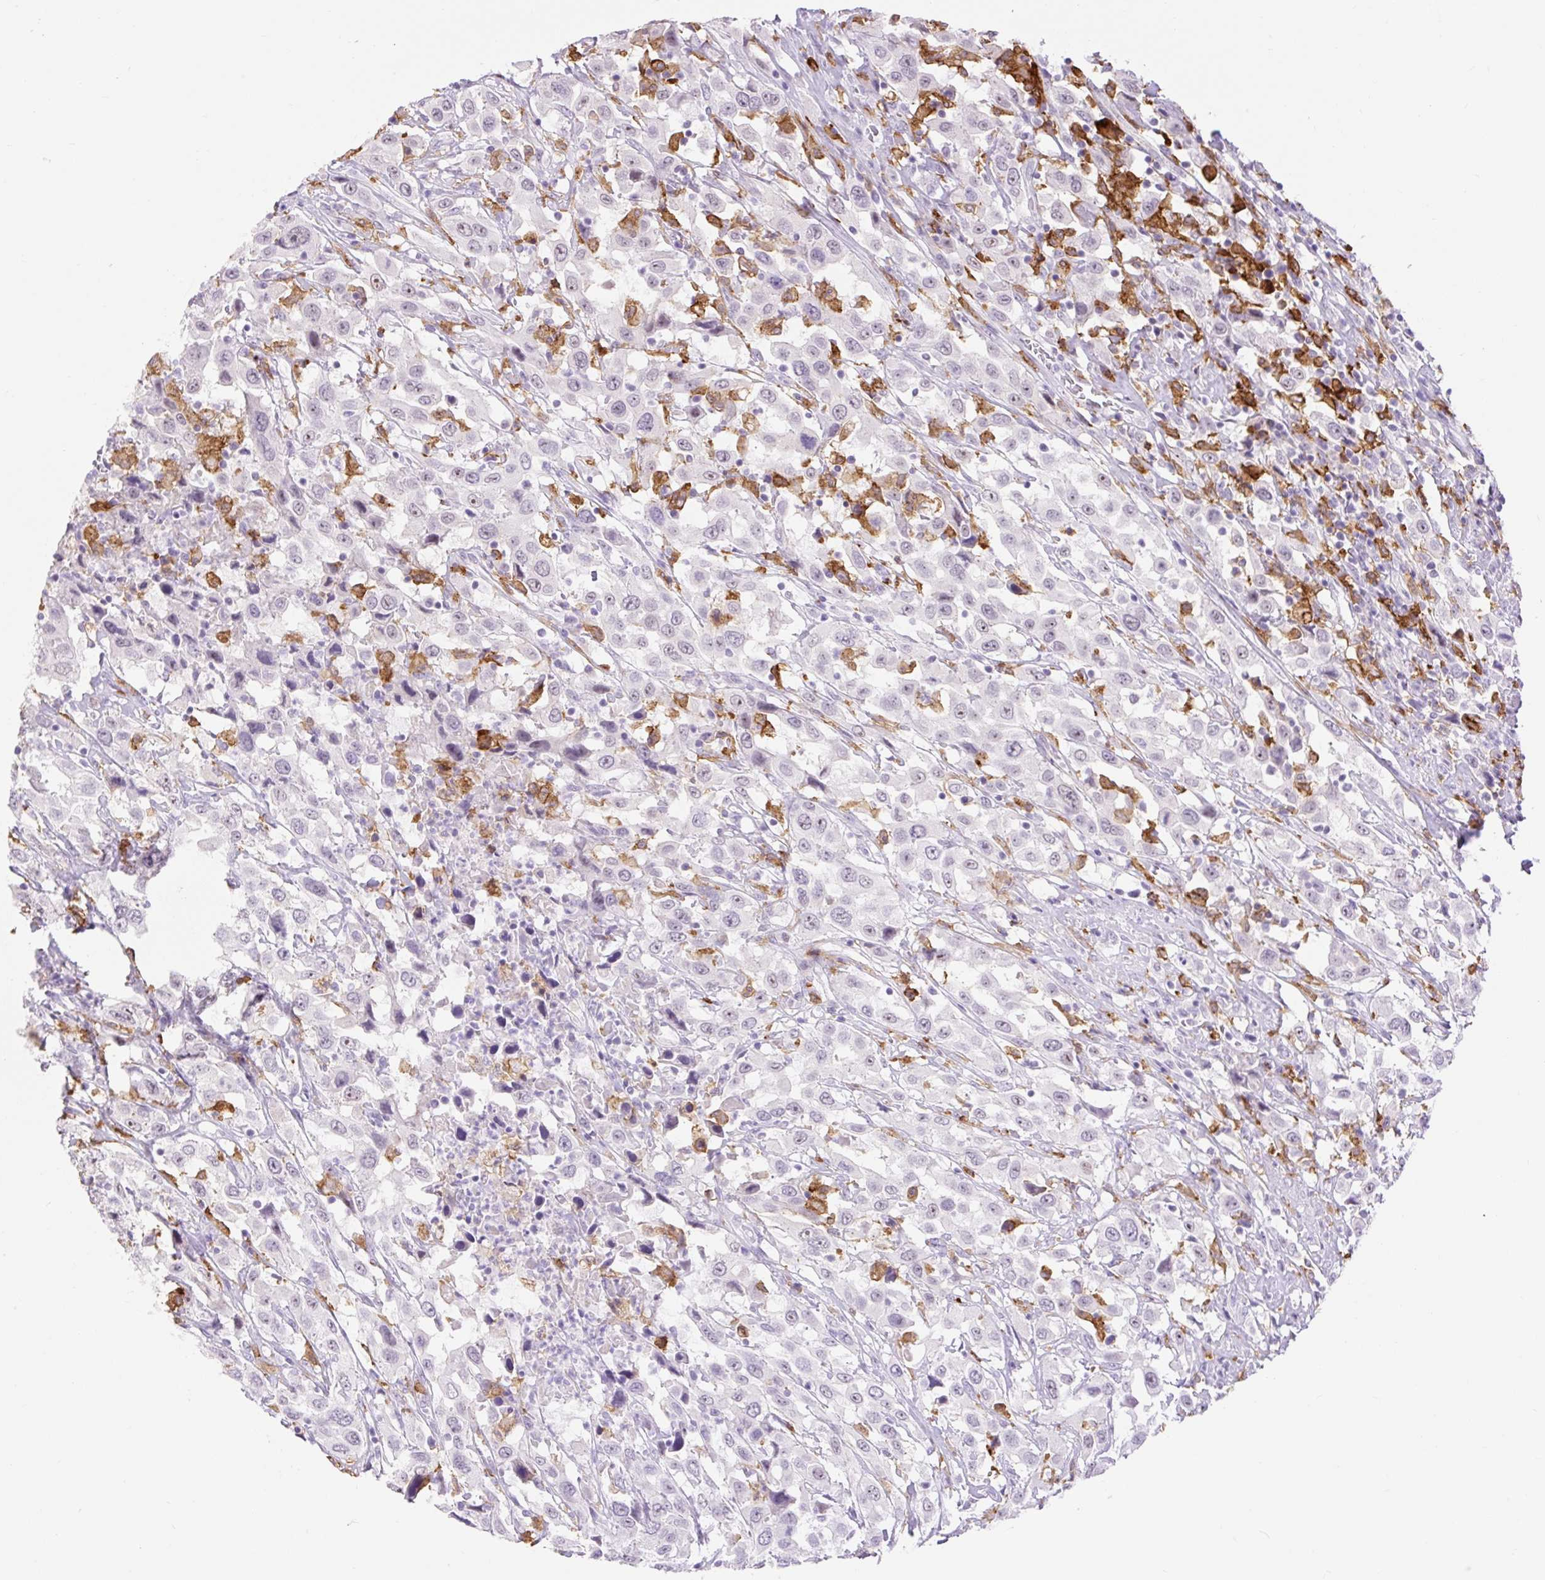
{"staining": {"intensity": "negative", "quantity": "none", "location": "none"}, "tissue": "urothelial cancer", "cell_type": "Tumor cells", "image_type": "cancer", "snomed": [{"axis": "morphology", "description": "Urothelial carcinoma, High grade"}, {"axis": "topography", "description": "Urinary bladder"}], "caption": "The immunohistochemistry (IHC) micrograph has no significant expression in tumor cells of urothelial carcinoma (high-grade) tissue.", "gene": "SIGLEC1", "patient": {"sex": "male", "age": 61}}